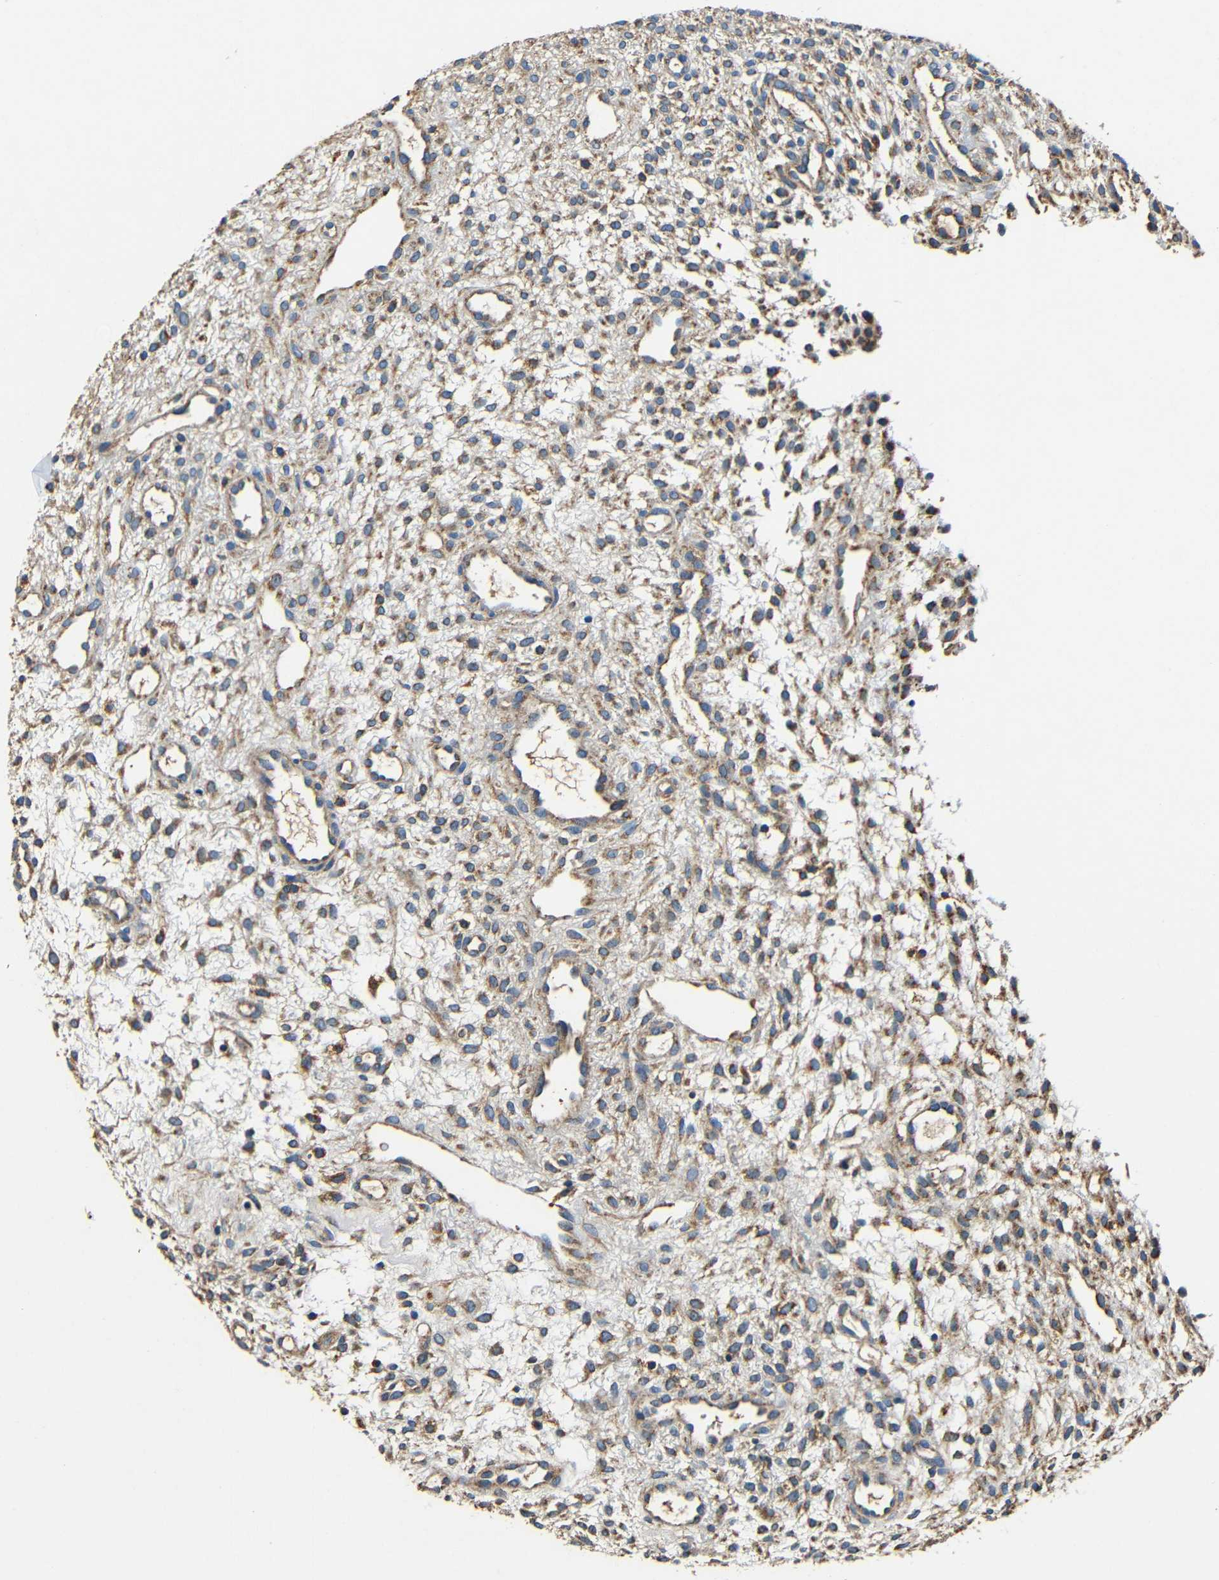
{"staining": {"intensity": "weak", "quantity": "25%-75%", "location": "cytoplasmic/membranous"}, "tissue": "ovary", "cell_type": "Ovarian stroma cells", "image_type": "normal", "snomed": [{"axis": "morphology", "description": "Normal tissue, NOS"}, {"axis": "morphology", "description": "Cyst, NOS"}, {"axis": "topography", "description": "Ovary"}], "caption": "Benign ovary was stained to show a protein in brown. There is low levels of weak cytoplasmic/membranous staining in about 25%-75% of ovarian stroma cells.", "gene": "MTX1", "patient": {"sex": "female", "age": 18}}